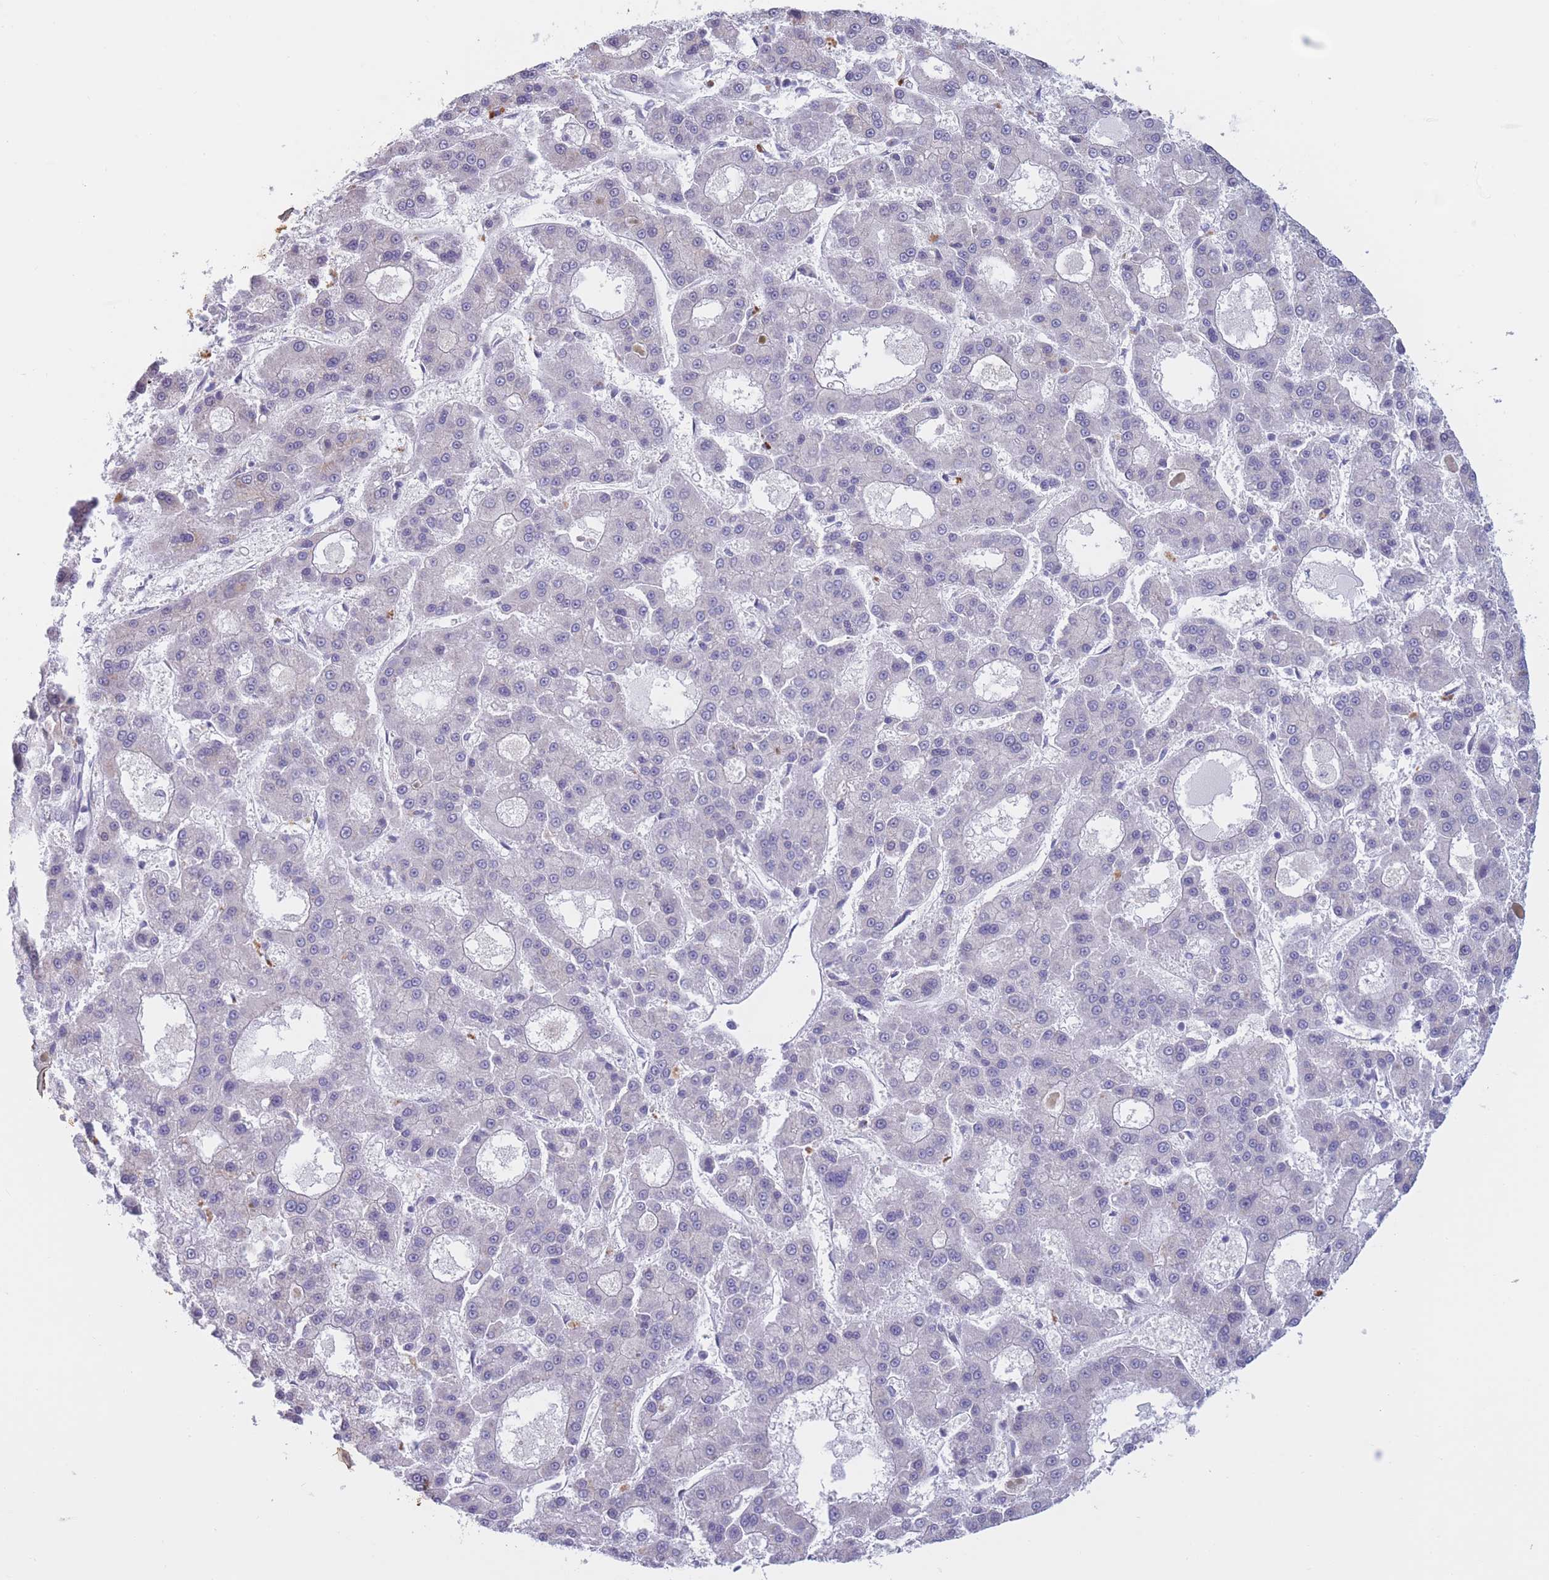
{"staining": {"intensity": "negative", "quantity": "none", "location": "none"}, "tissue": "liver cancer", "cell_type": "Tumor cells", "image_type": "cancer", "snomed": [{"axis": "morphology", "description": "Carcinoma, Hepatocellular, NOS"}, {"axis": "topography", "description": "Liver"}], "caption": "IHC micrograph of human liver cancer (hepatocellular carcinoma) stained for a protein (brown), which shows no staining in tumor cells.", "gene": "COL27A1", "patient": {"sex": "male", "age": 70}}